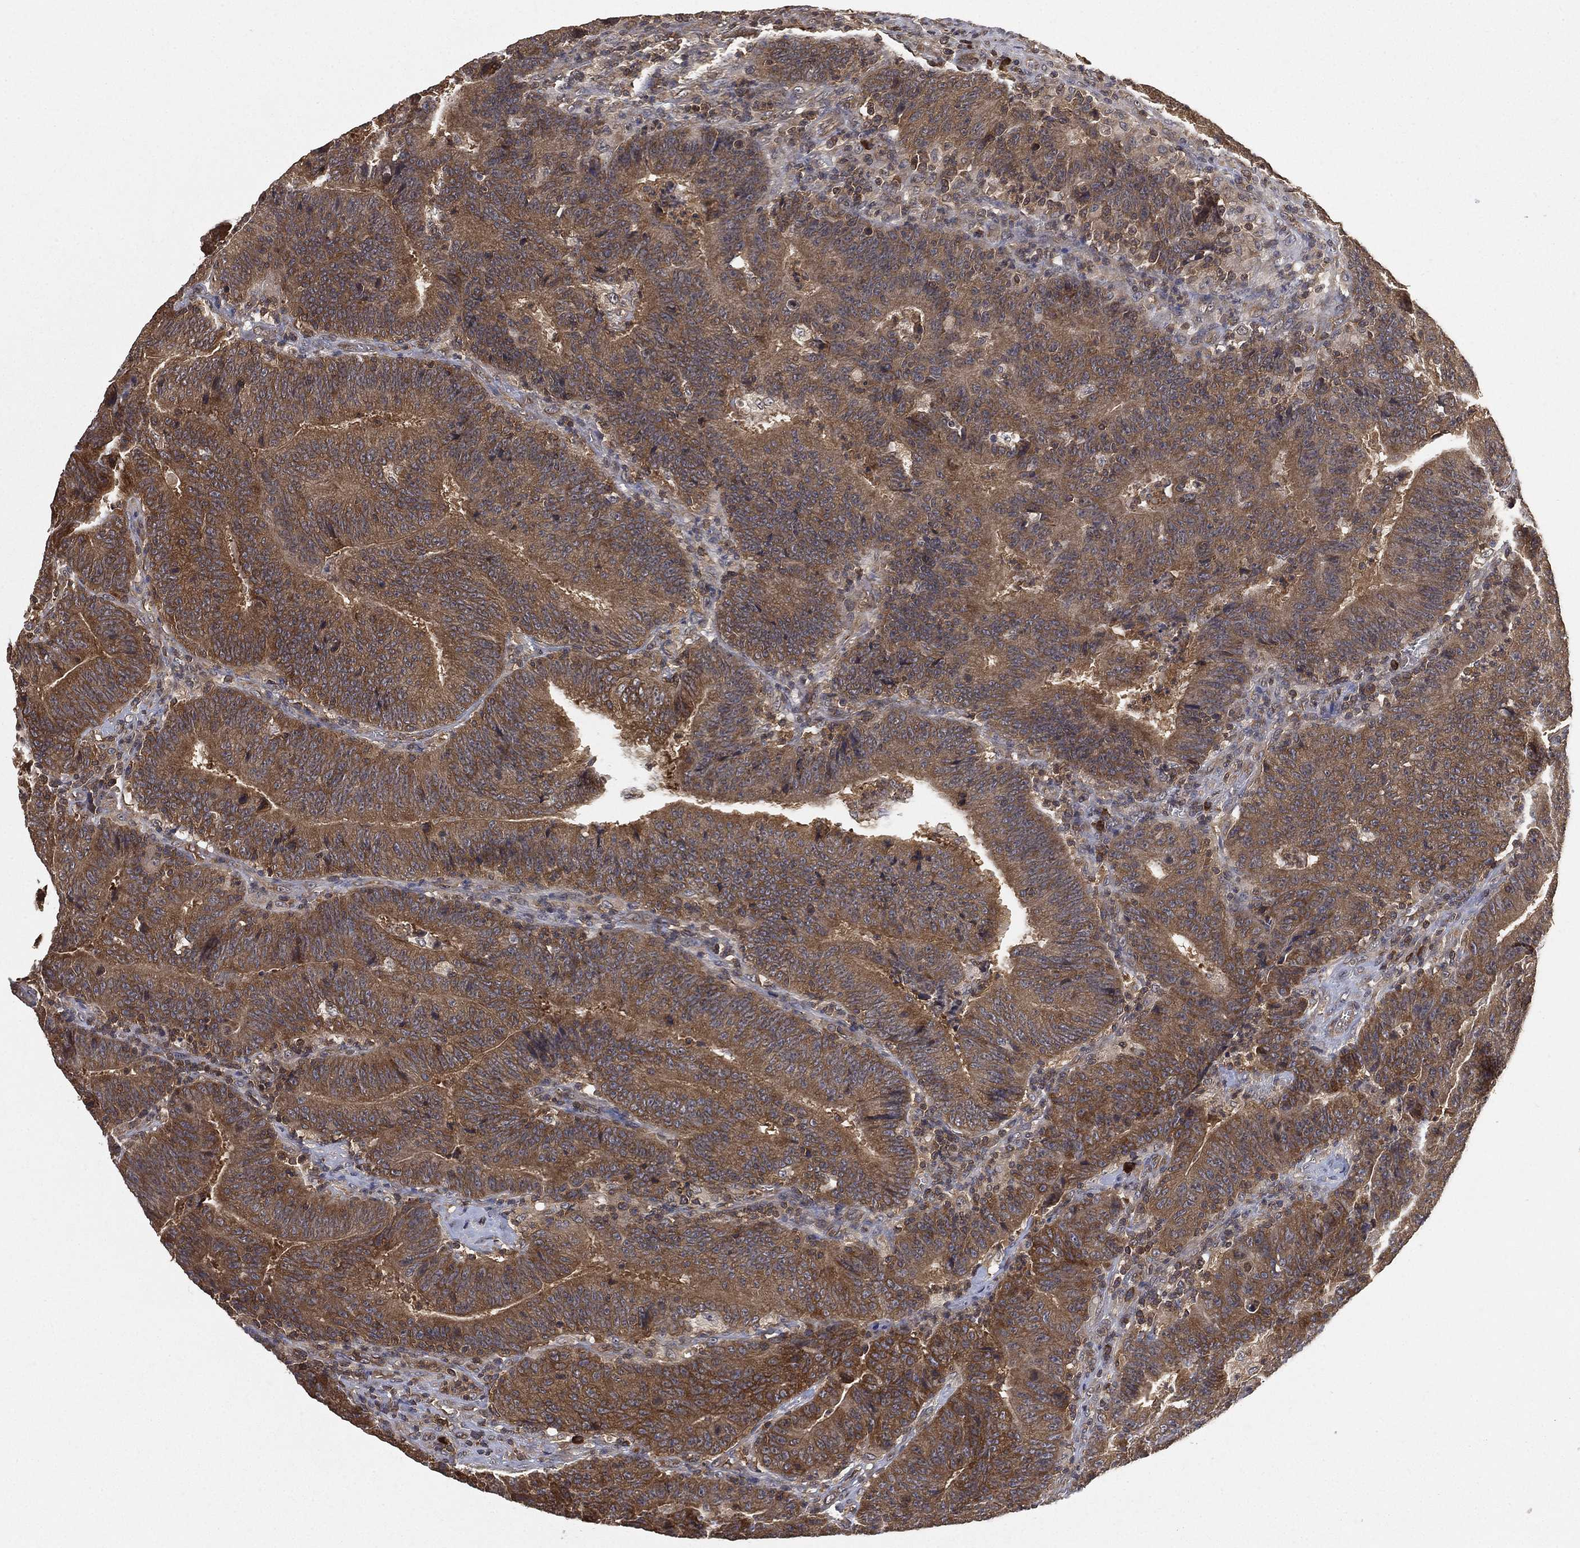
{"staining": {"intensity": "moderate", "quantity": ">75%", "location": "cytoplasmic/membranous"}, "tissue": "colorectal cancer", "cell_type": "Tumor cells", "image_type": "cancer", "snomed": [{"axis": "morphology", "description": "Adenocarcinoma, NOS"}, {"axis": "topography", "description": "Colon"}], "caption": "Tumor cells show medium levels of moderate cytoplasmic/membranous staining in approximately >75% of cells in colorectal cancer (adenocarcinoma). The protein of interest is shown in brown color, while the nuclei are stained blue.", "gene": "UBA5", "patient": {"sex": "female", "age": 75}}